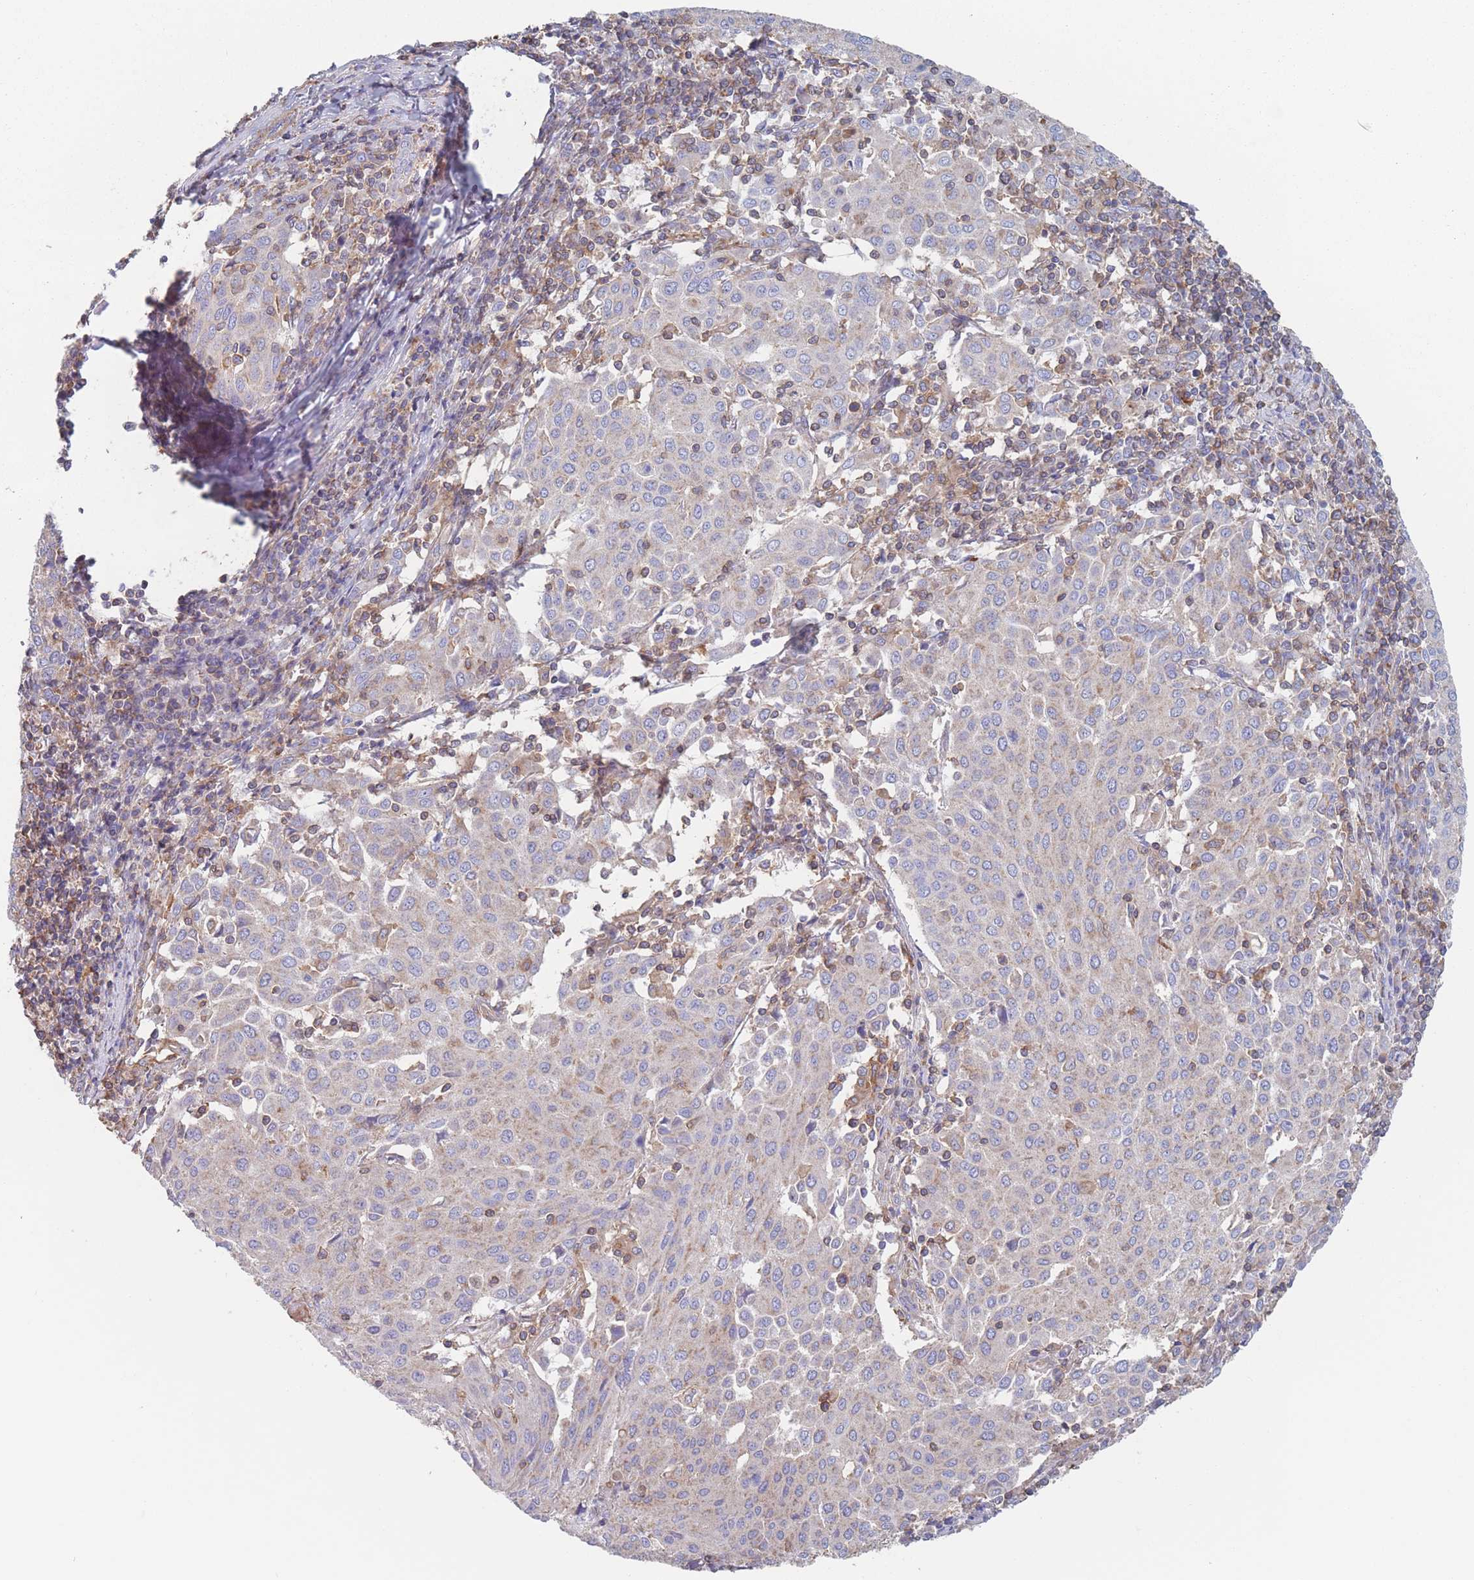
{"staining": {"intensity": "weak", "quantity": "<25%", "location": "cytoplasmic/membranous"}, "tissue": "cervical cancer", "cell_type": "Tumor cells", "image_type": "cancer", "snomed": [{"axis": "morphology", "description": "Squamous cell carcinoma, NOS"}, {"axis": "topography", "description": "Cervix"}], "caption": "IHC of human cervical squamous cell carcinoma displays no expression in tumor cells. The staining is performed using DAB (3,3'-diaminobenzidine) brown chromogen with nuclei counter-stained in using hematoxylin.", "gene": "ADH1A", "patient": {"sex": "female", "age": 46}}